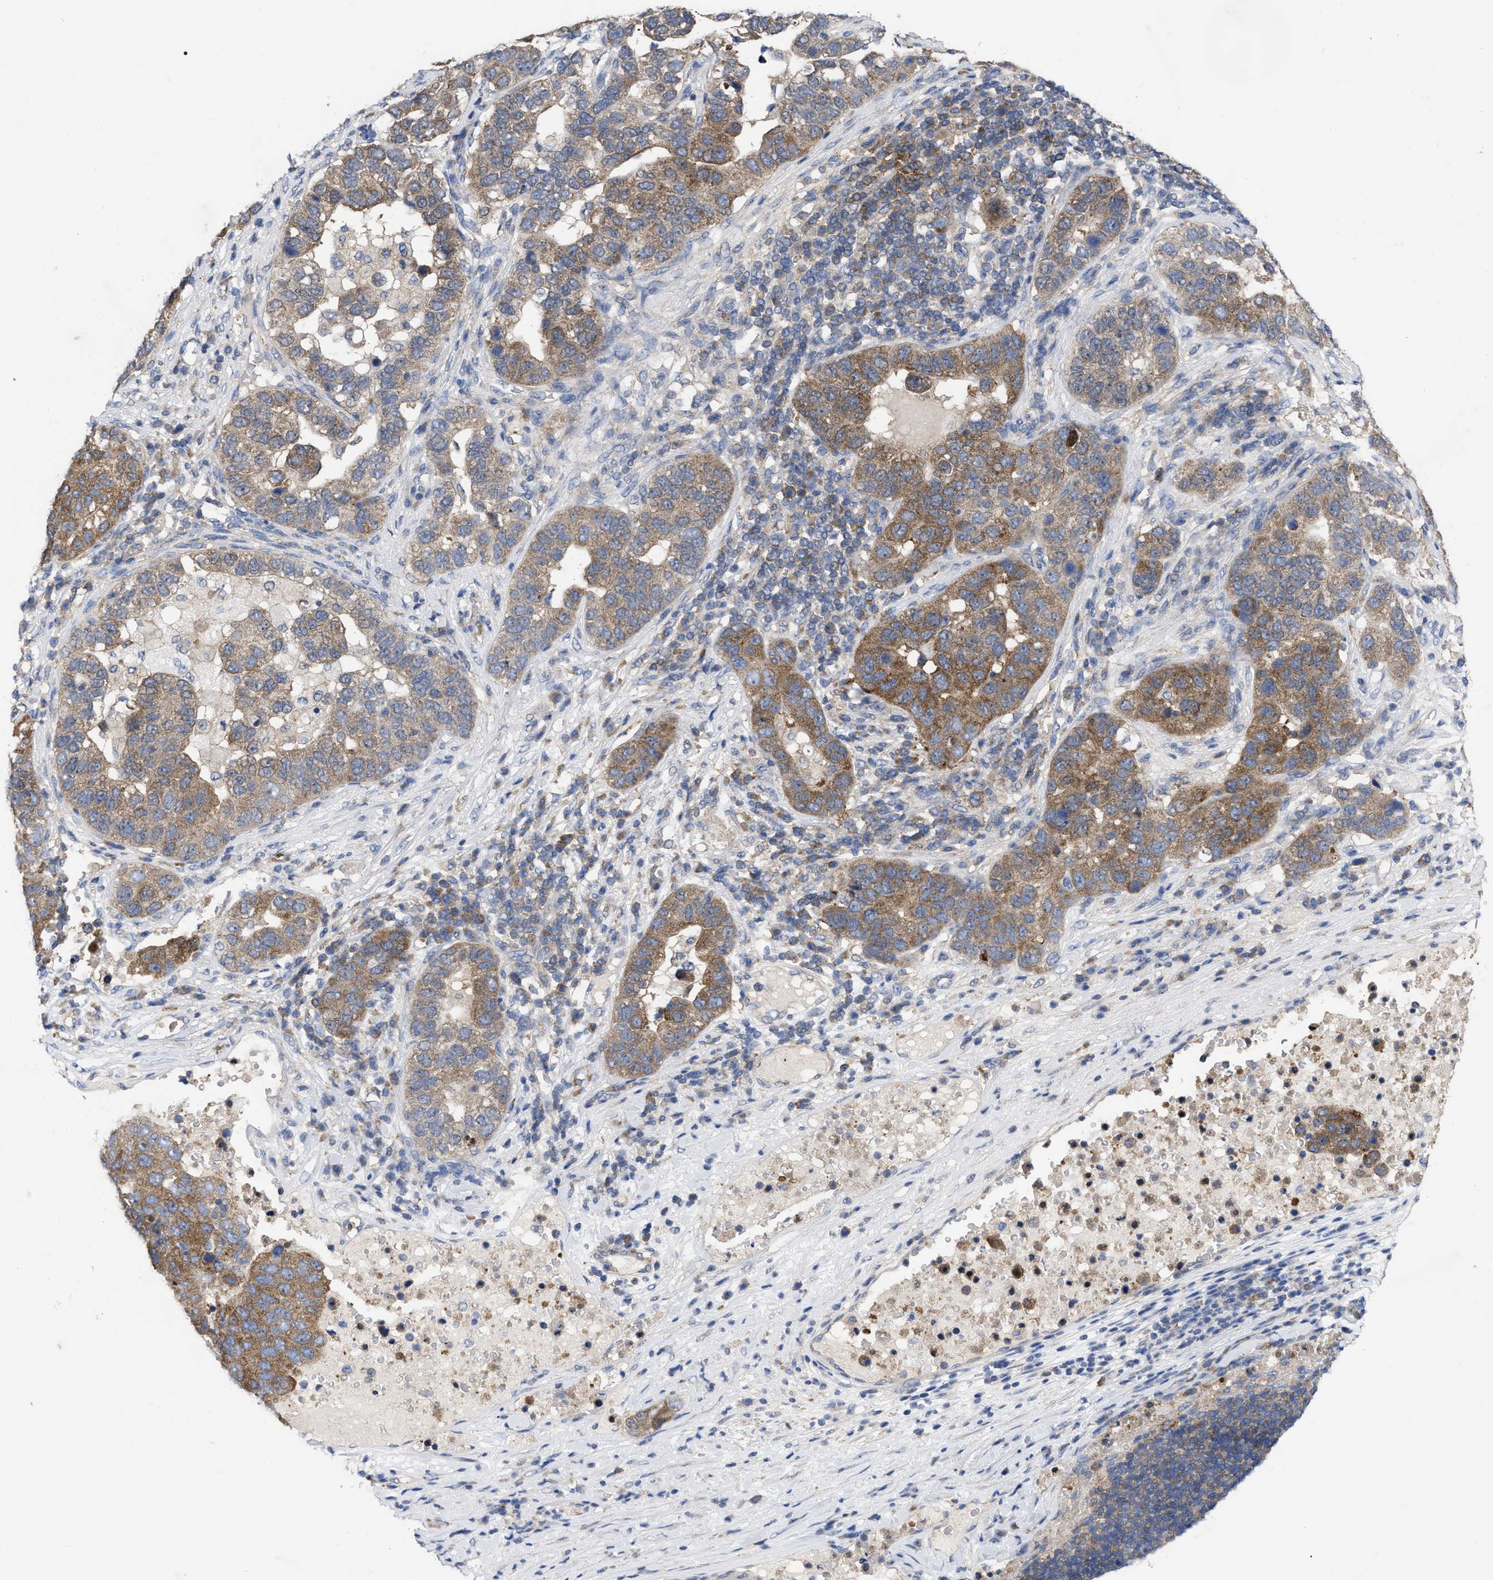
{"staining": {"intensity": "moderate", "quantity": ">75%", "location": "cytoplasmic/membranous"}, "tissue": "pancreatic cancer", "cell_type": "Tumor cells", "image_type": "cancer", "snomed": [{"axis": "morphology", "description": "Adenocarcinoma, NOS"}, {"axis": "topography", "description": "Pancreas"}], "caption": "High-magnification brightfield microscopy of adenocarcinoma (pancreatic) stained with DAB (3,3'-diaminobenzidine) (brown) and counterstained with hematoxylin (blue). tumor cells exhibit moderate cytoplasmic/membranous staining is seen in approximately>75% of cells. (DAB IHC with brightfield microscopy, high magnification).", "gene": "TCP1", "patient": {"sex": "female", "age": 61}}